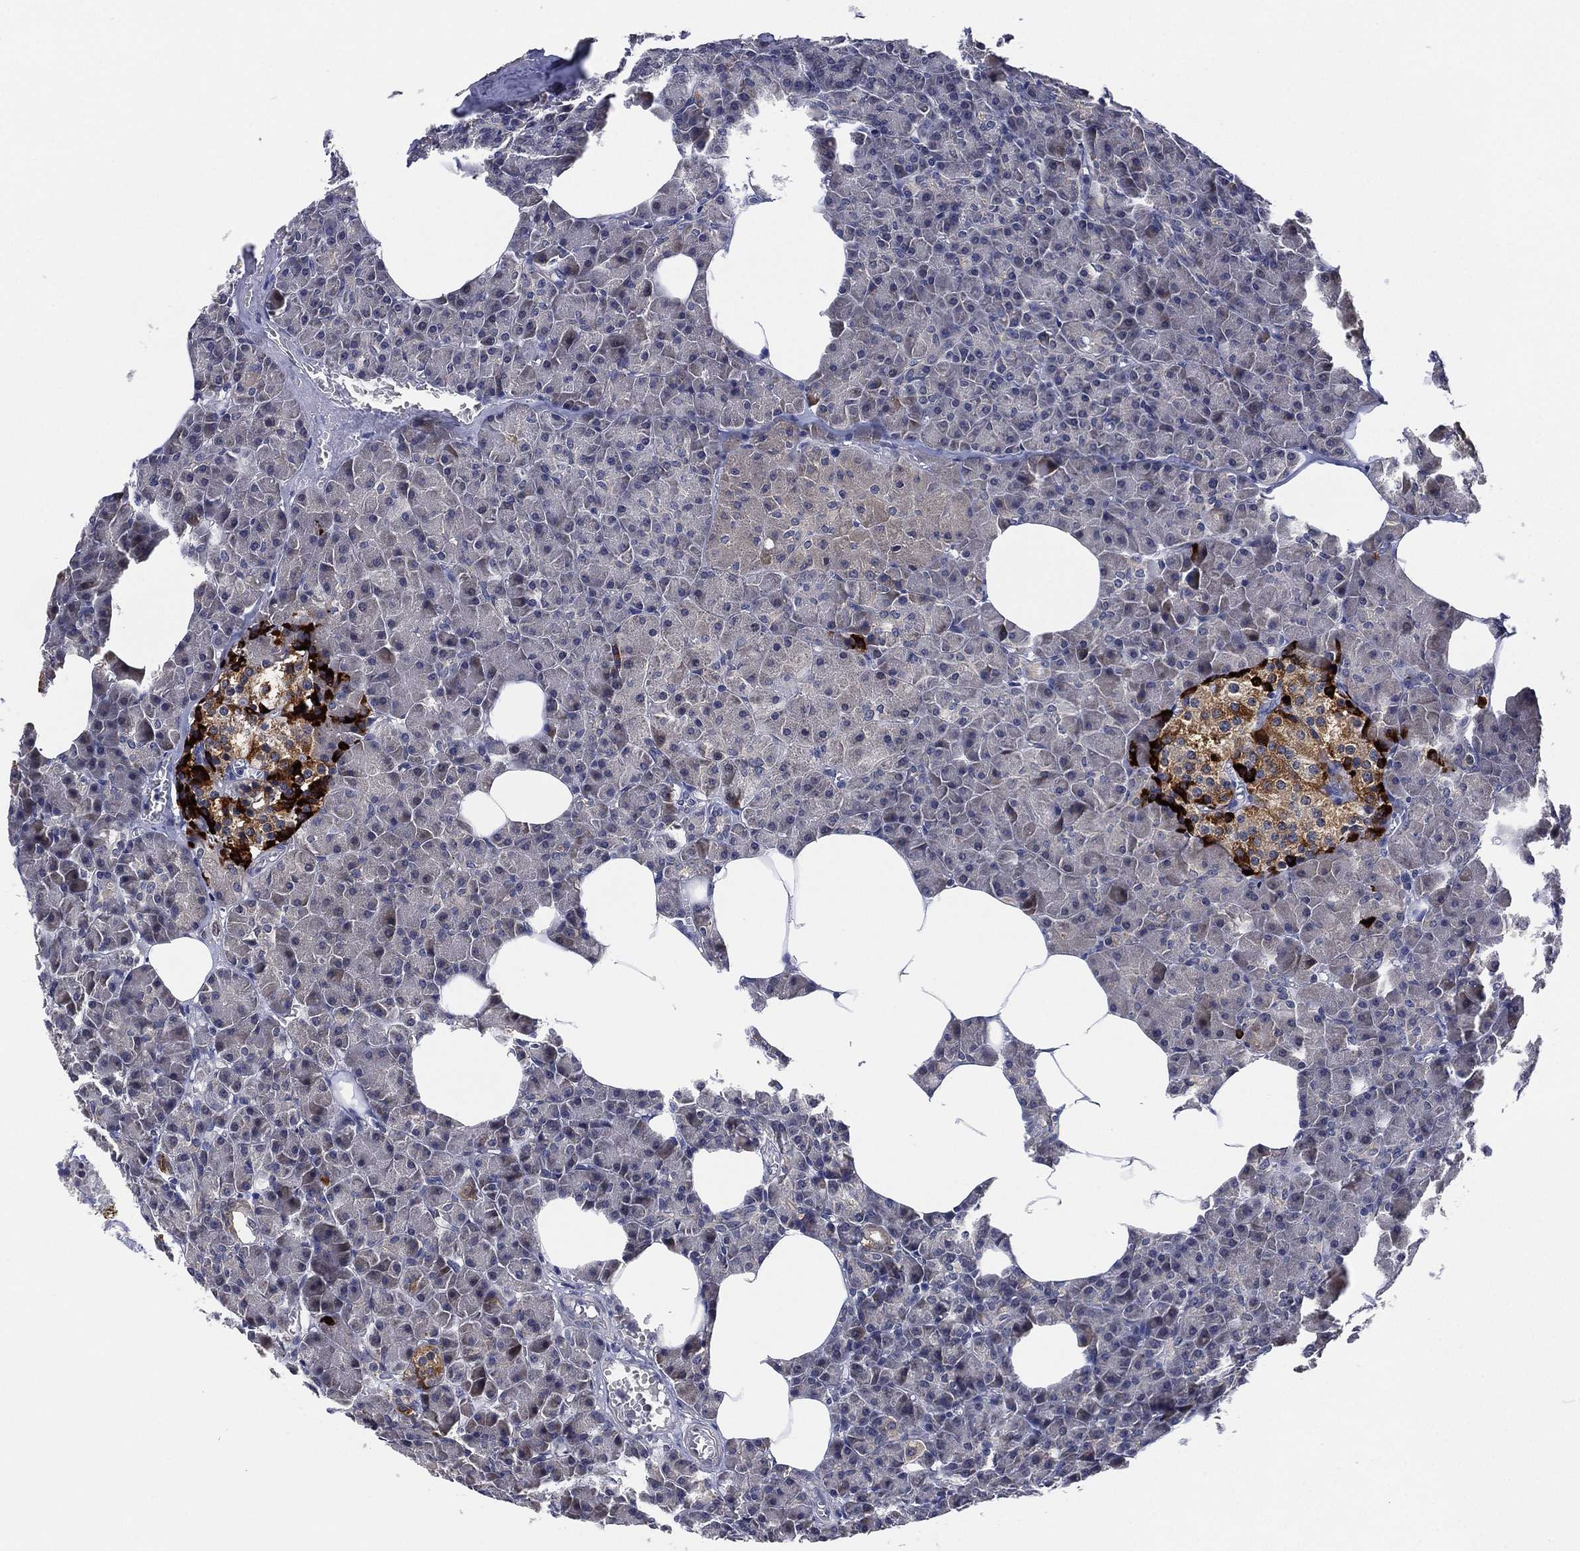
{"staining": {"intensity": "negative", "quantity": "none", "location": "none"}, "tissue": "pancreas", "cell_type": "Exocrine glandular cells", "image_type": "normal", "snomed": [{"axis": "morphology", "description": "Normal tissue, NOS"}, {"axis": "topography", "description": "Pancreas"}], "caption": "Immunohistochemistry photomicrograph of benign pancreas: human pancreas stained with DAB (3,3'-diaminobenzidine) demonstrates no significant protein positivity in exocrine glandular cells.", "gene": "SELENOO", "patient": {"sex": "female", "age": 45}}